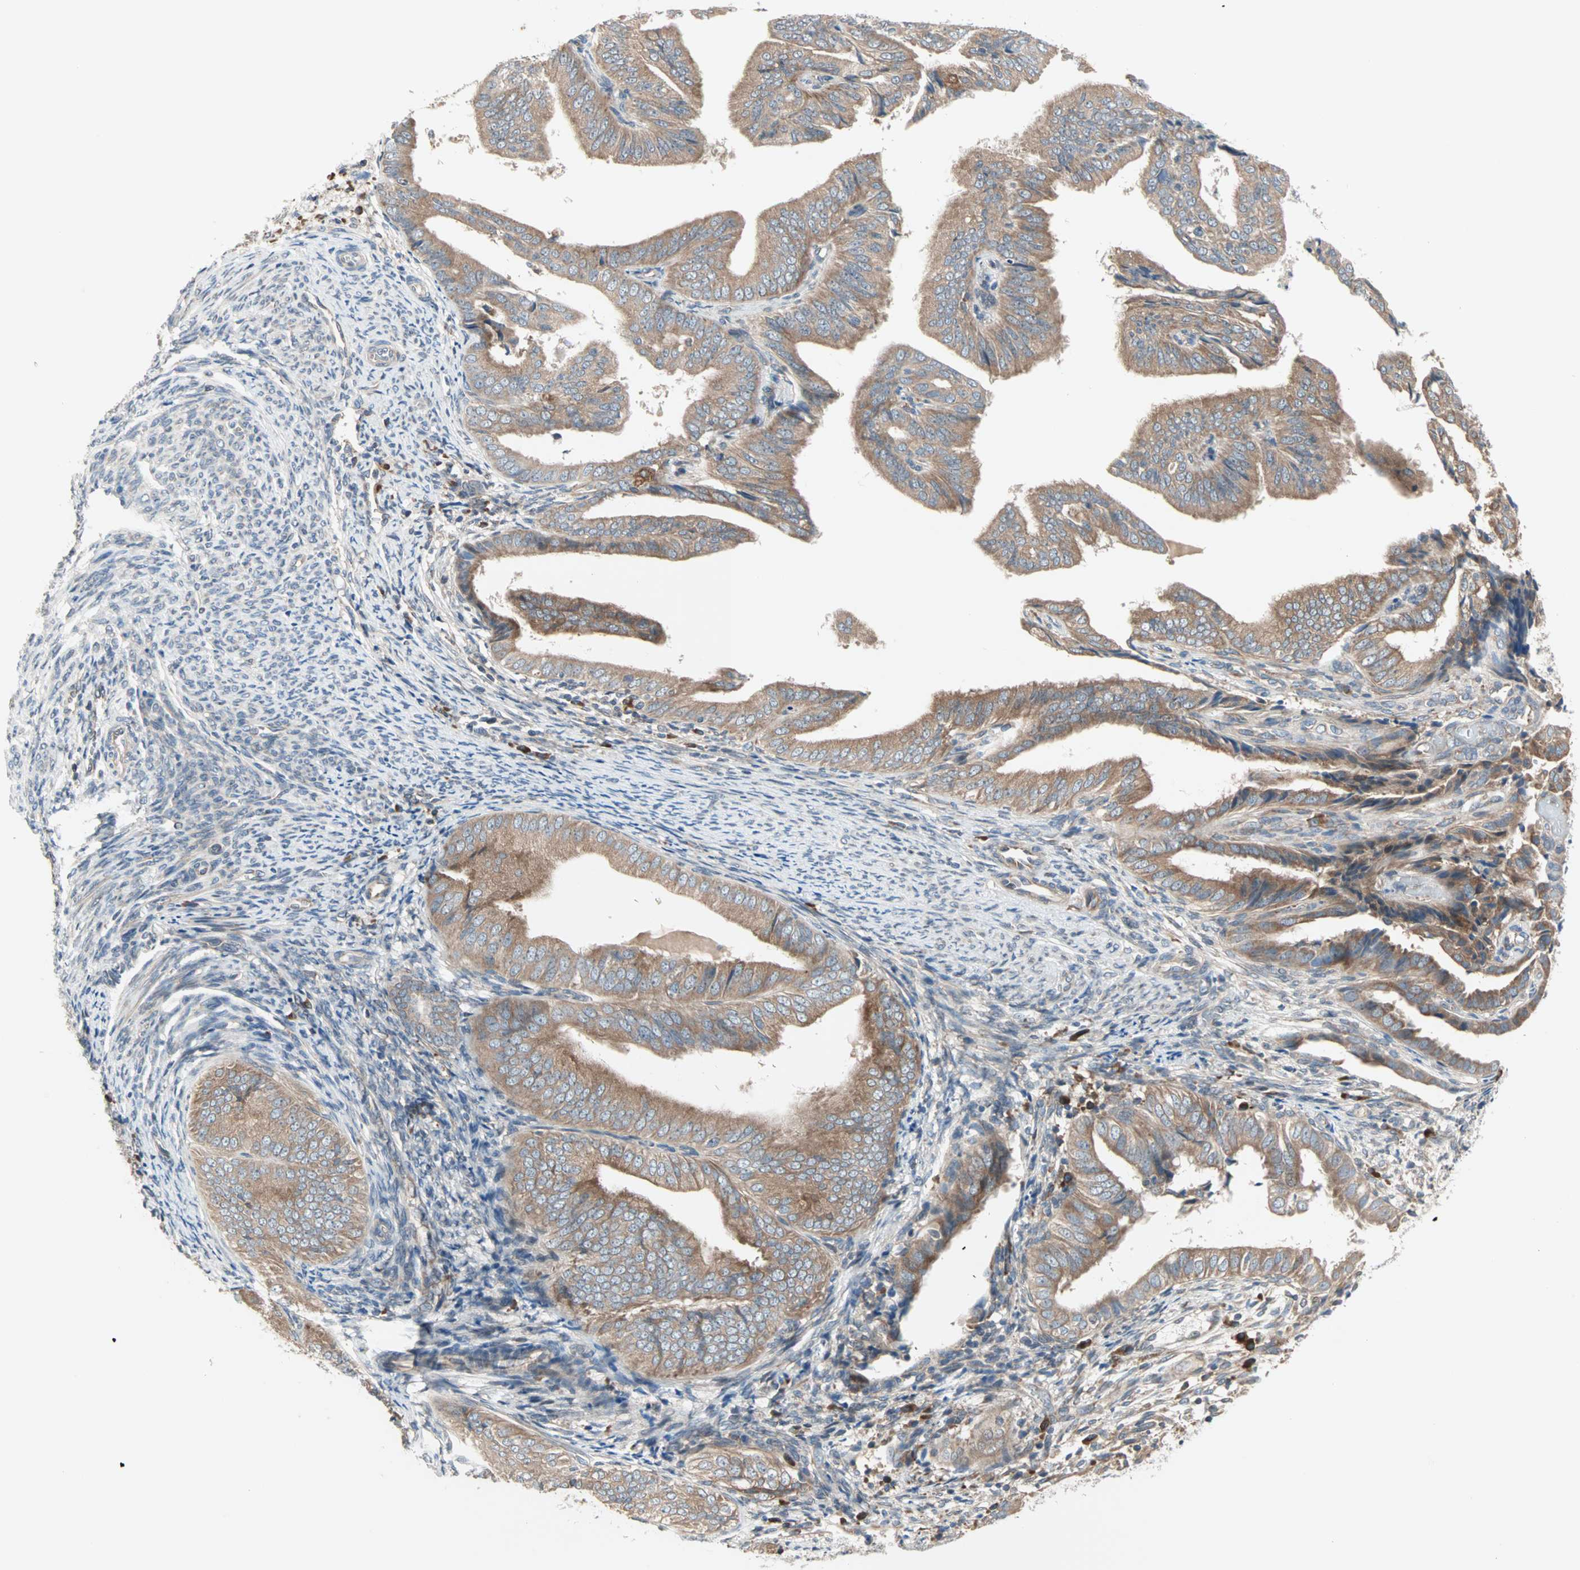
{"staining": {"intensity": "moderate", "quantity": ">75%", "location": "cytoplasmic/membranous"}, "tissue": "endometrial cancer", "cell_type": "Tumor cells", "image_type": "cancer", "snomed": [{"axis": "morphology", "description": "Adenocarcinoma, NOS"}, {"axis": "topography", "description": "Endometrium"}], "caption": "This is a photomicrograph of immunohistochemistry (IHC) staining of adenocarcinoma (endometrial), which shows moderate positivity in the cytoplasmic/membranous of tumor cells.", "gene": "SAR1A", "patient": {"sex": "female", "age": 58}}